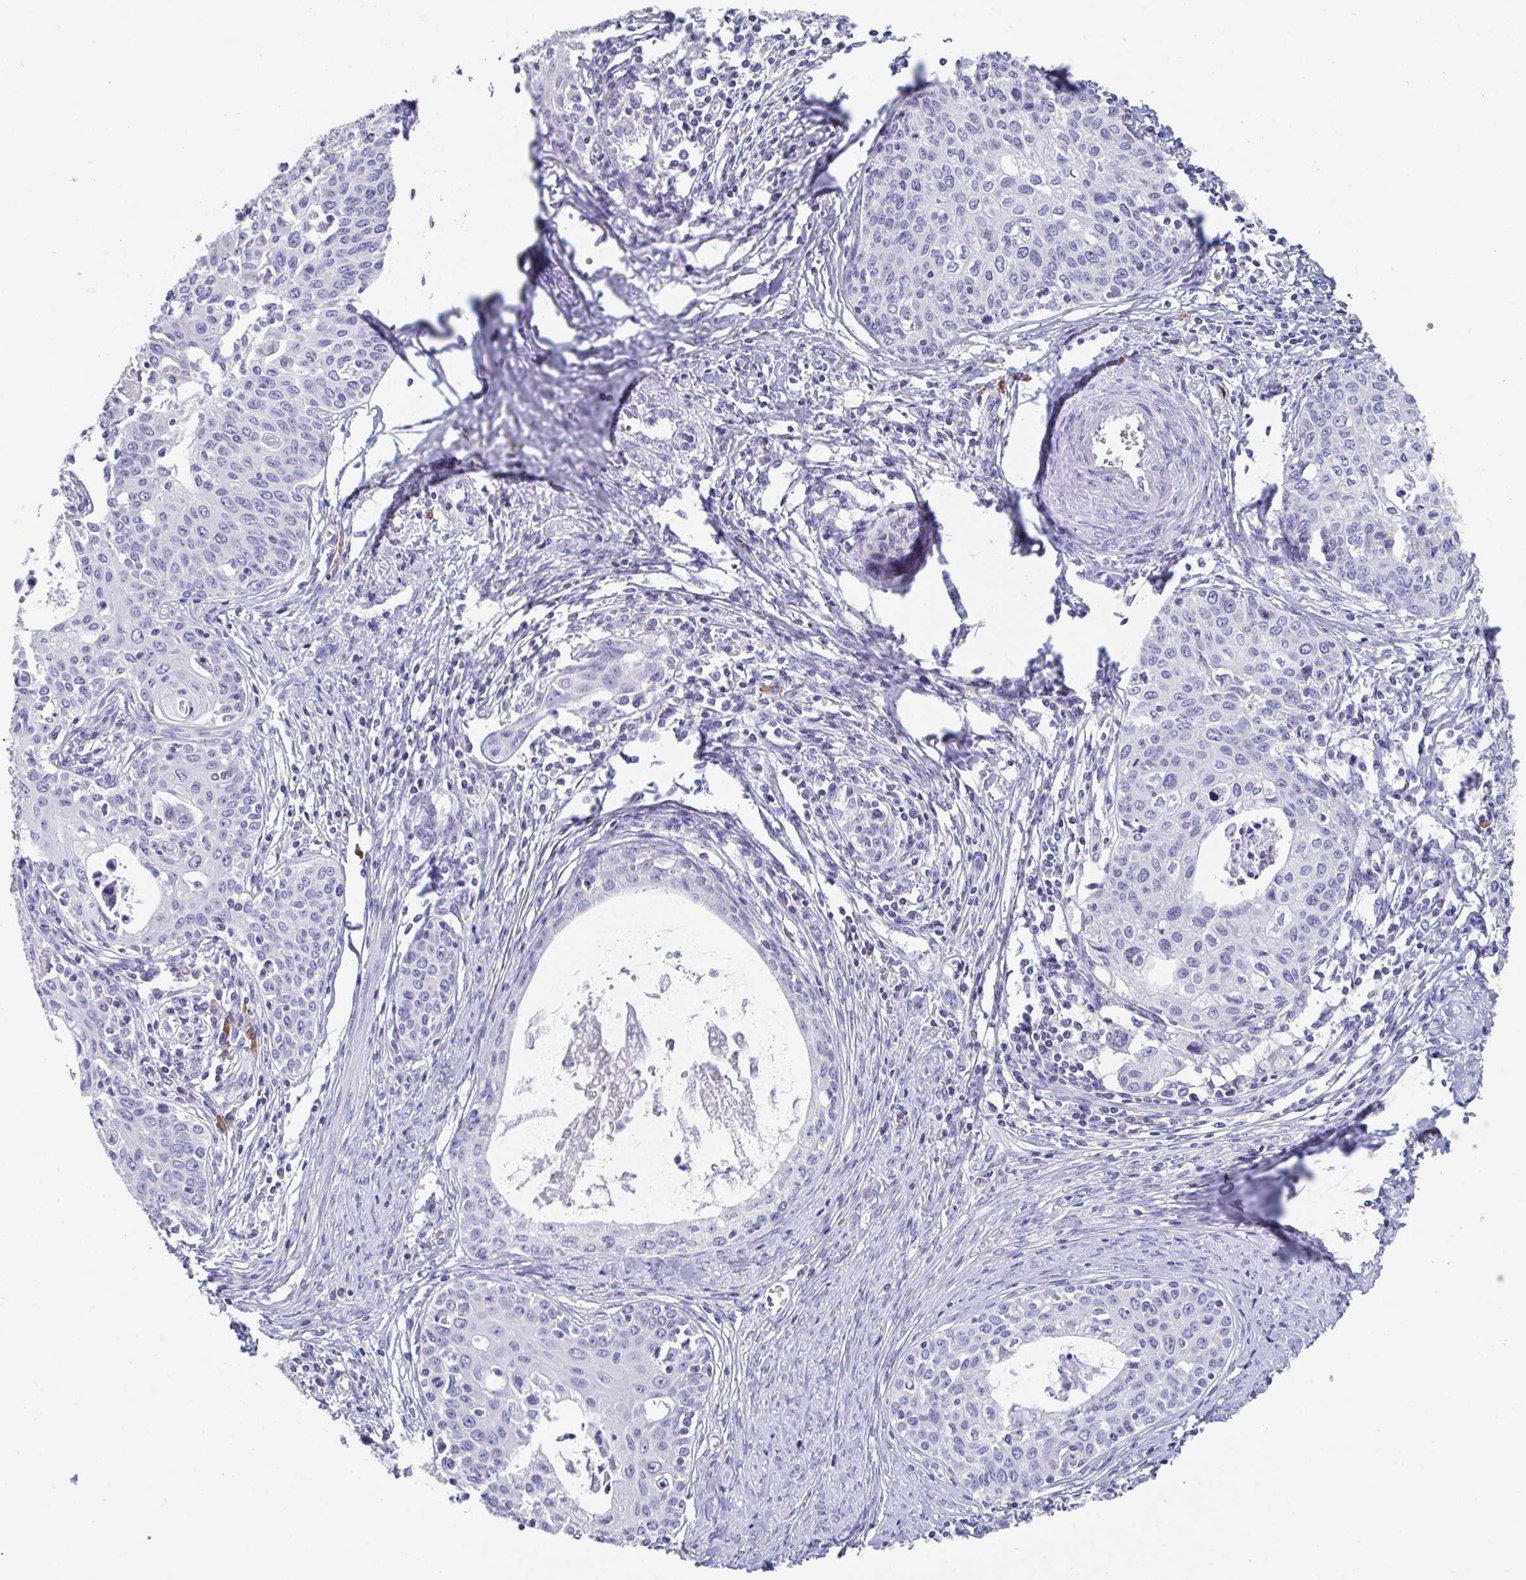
{"staining": {"intensity": "negative", "quantity": "none", "location": "none"}, "tissue": "cervical cancer", "cell_type": "Tumor cells", "image_type": "cancer", "snomed": [{"axis": "morphology", "description": "Squamous cell carcinoma, NOS"}, {"axis": "morphology", "description": "Adenocarcinoma, NOS"}, {"axis": "topography", "description": "Cervix"}], "caption": "IHC micrograph of neoplastic tissue: squamous cell carcinoma (cervical) stained with DAB exhibits no significant protein staining in tumor cells. Nuclei are stained in blue.", "gene": "LRRC58", "patient": {"sex": "female", "age": 52}}